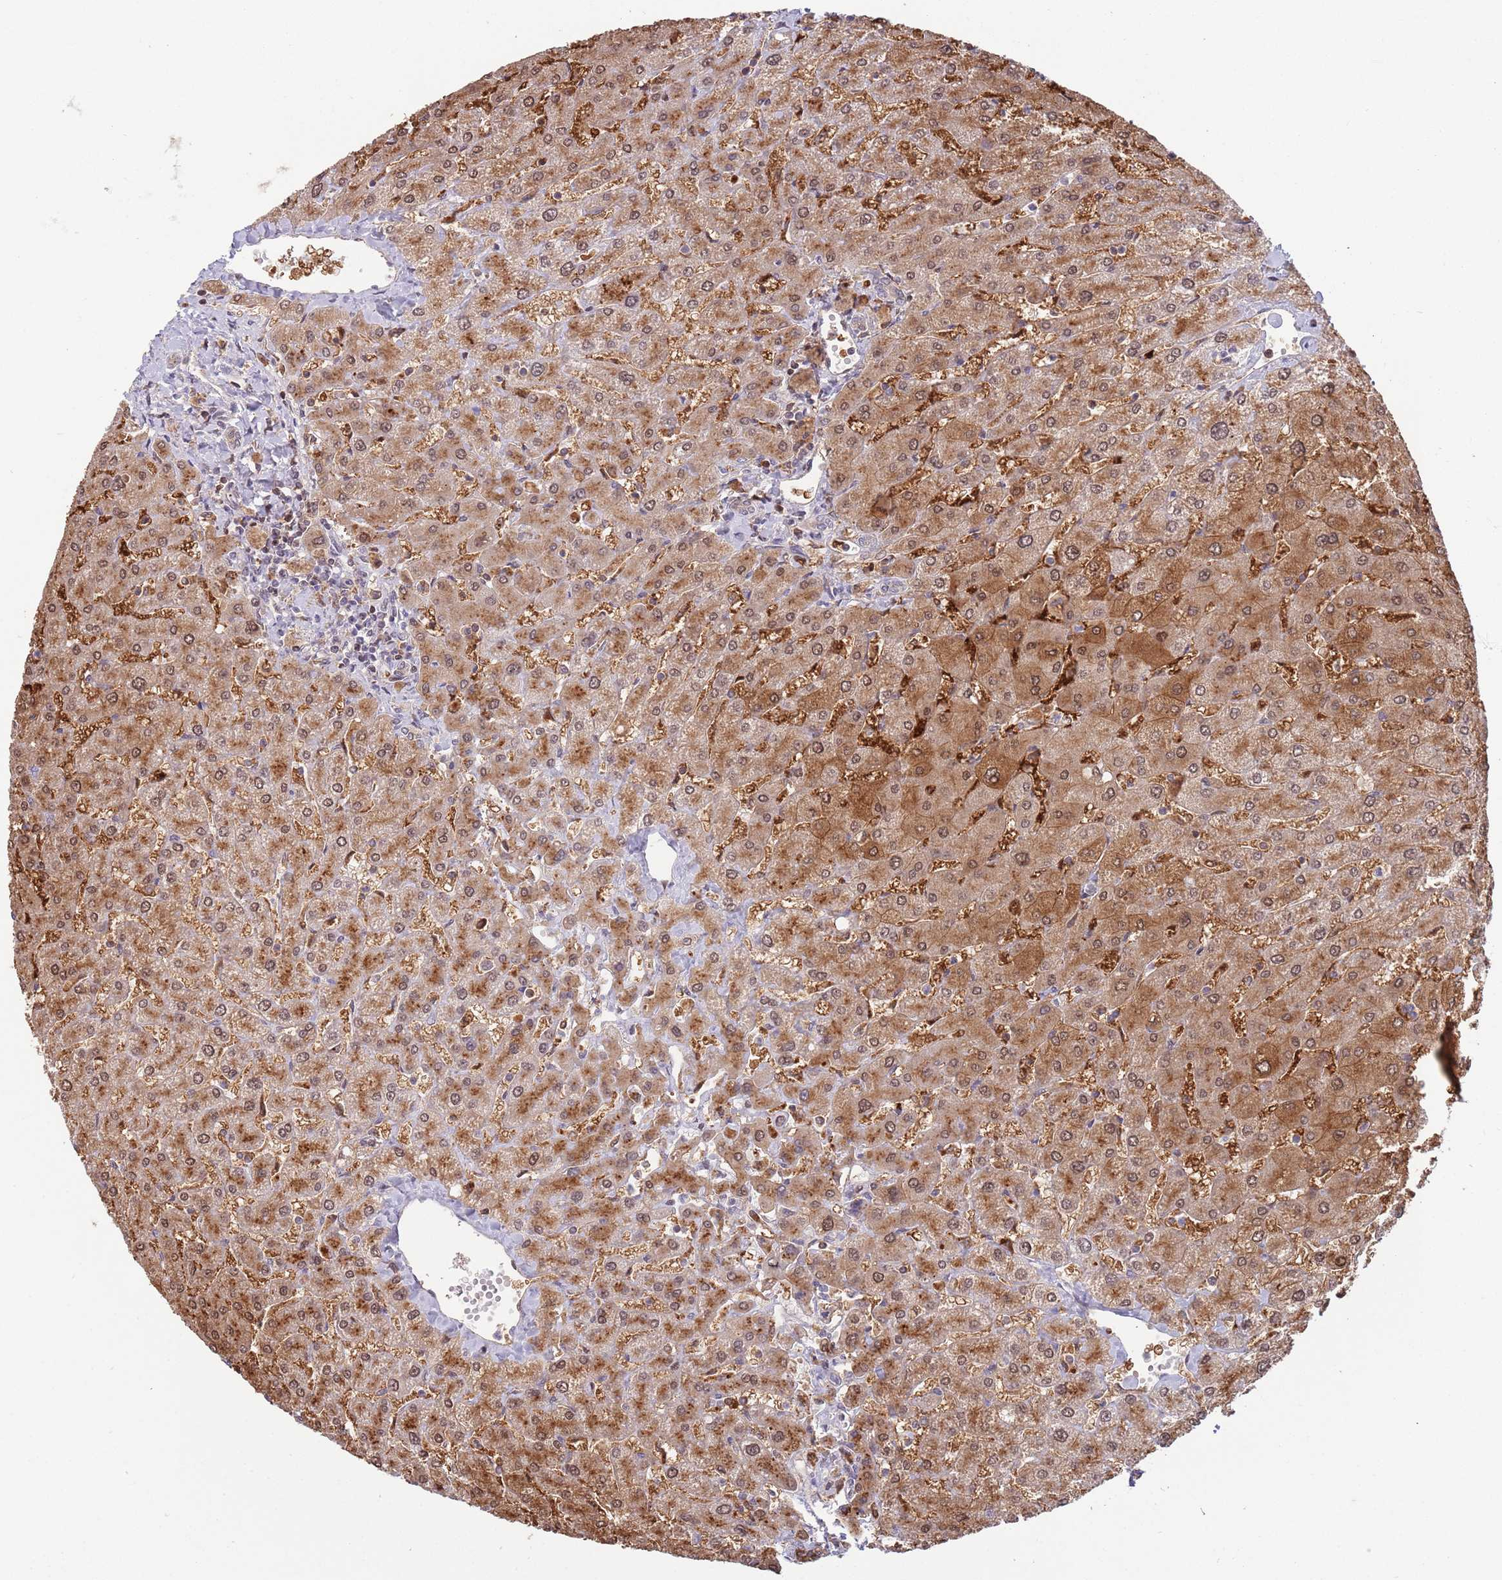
{"staining": {"intensity": "moderate", "quantity": "<25%", "location": "nuclear"}, "tissue": "liver", "cell_type": "Cholangiocytes", "image_type": "normal", "snomed": [{"axis": "morphology", "description": "Normal tissue, NOS"}, {"axis": "topography", "description": "Liver"}], "caption": "Brown immunohistochemical staining in unremarkable liver displays moderate nuclear staining in about <25% of cholangiocytes. The protein of interest is shown in brown color, while the nuclei are stained blue.", "gene": "SALL1", "patient": {"sex": "male", "age": 55}}